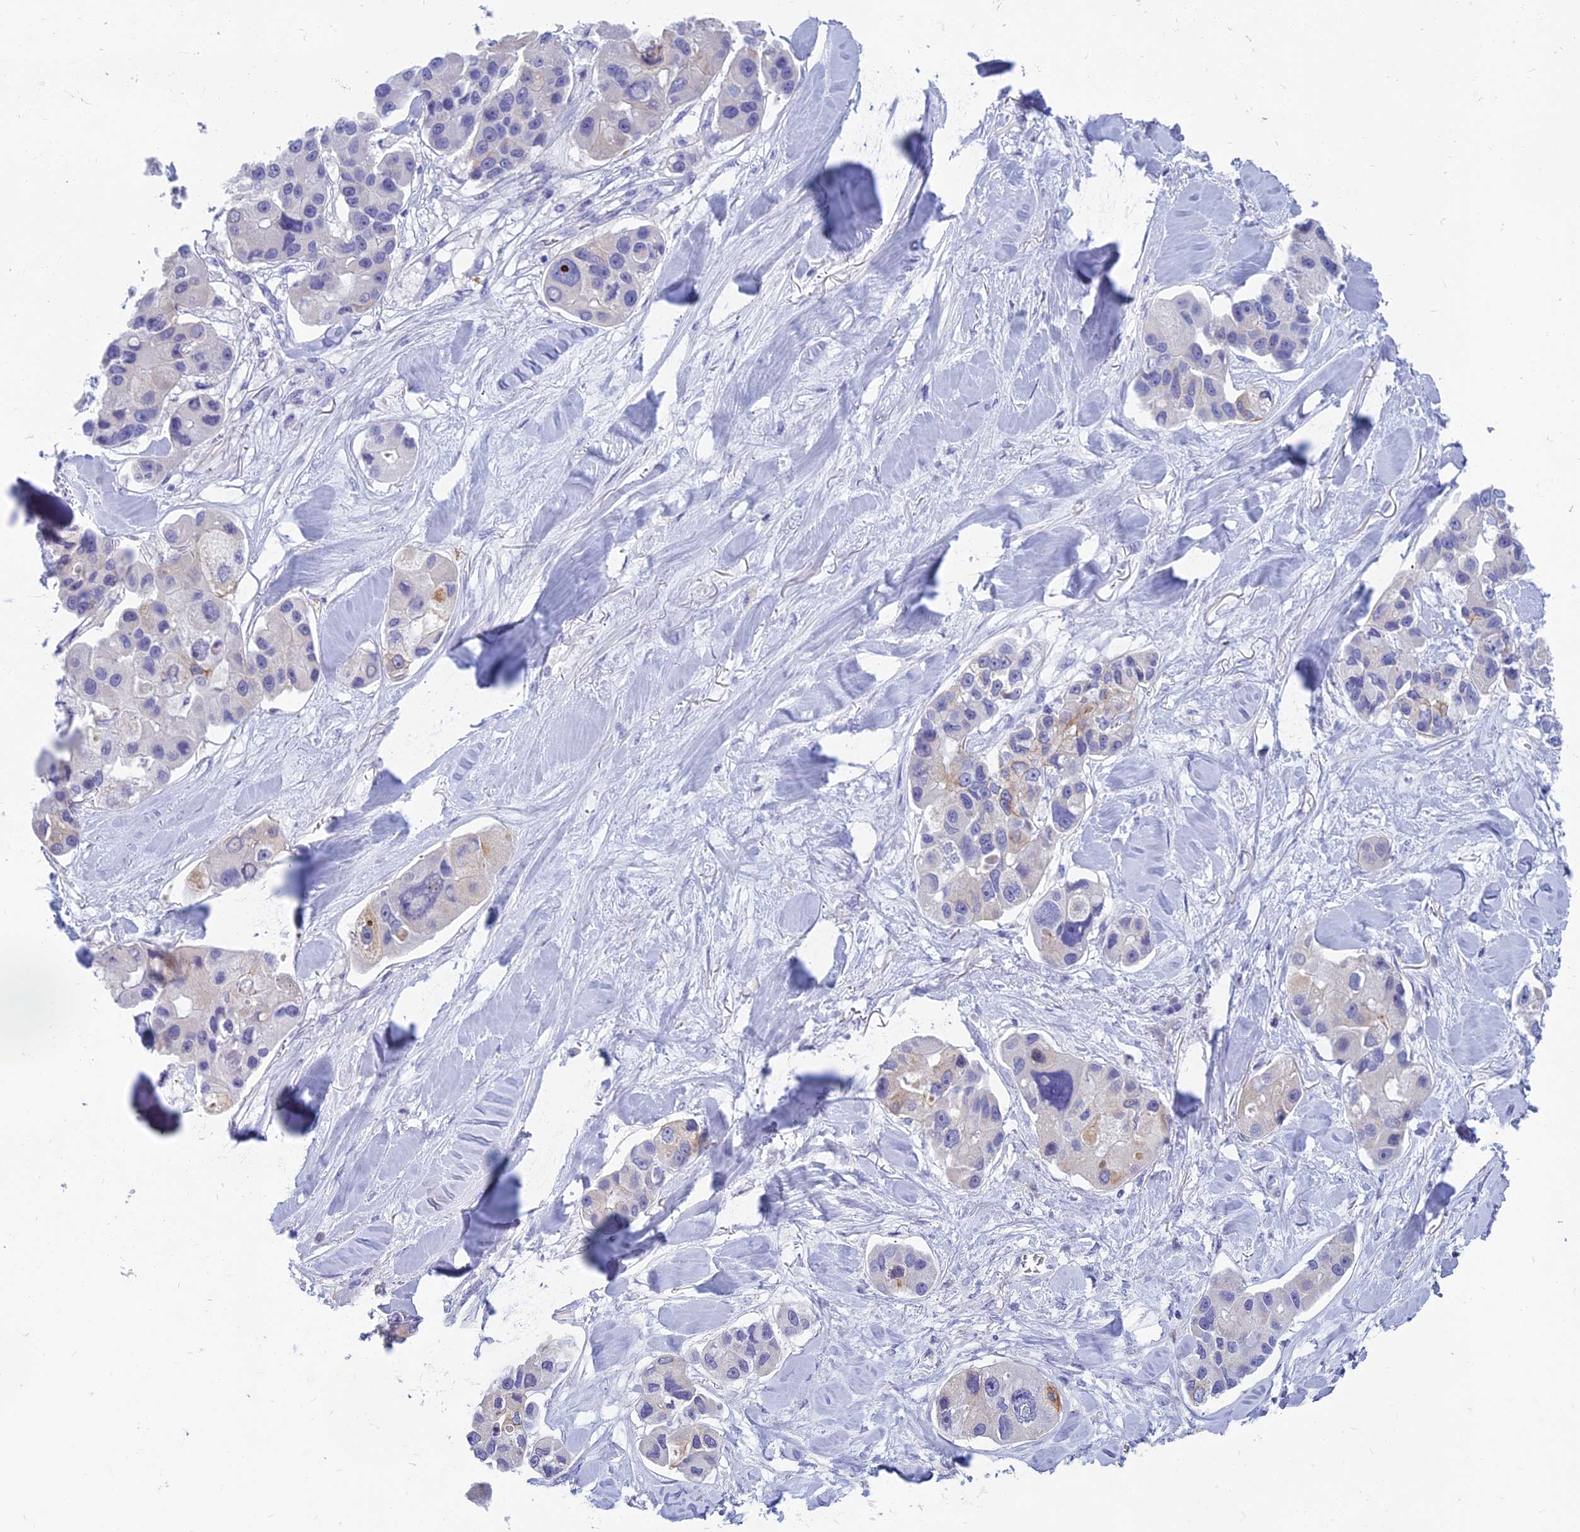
{"staining": {"intensity": "negative", "quantity": "none", "location": "none"}, "tissue": "lung cancer", "cell_type": "Tumor cells", "image_type": "cancer", "snomed": [{"axis": "morphology", "description": "Adenocarcinoma, NOS"}, {"axis": "topography", "description": "Lung"}], "caption": "Immunohistochemistry (IHC) of lung cancer (adenocarcinoma) reveals no positivity in tumor cells.", "gene": "SPTLC3", "patient": {"sex": "female", "age": 54}}